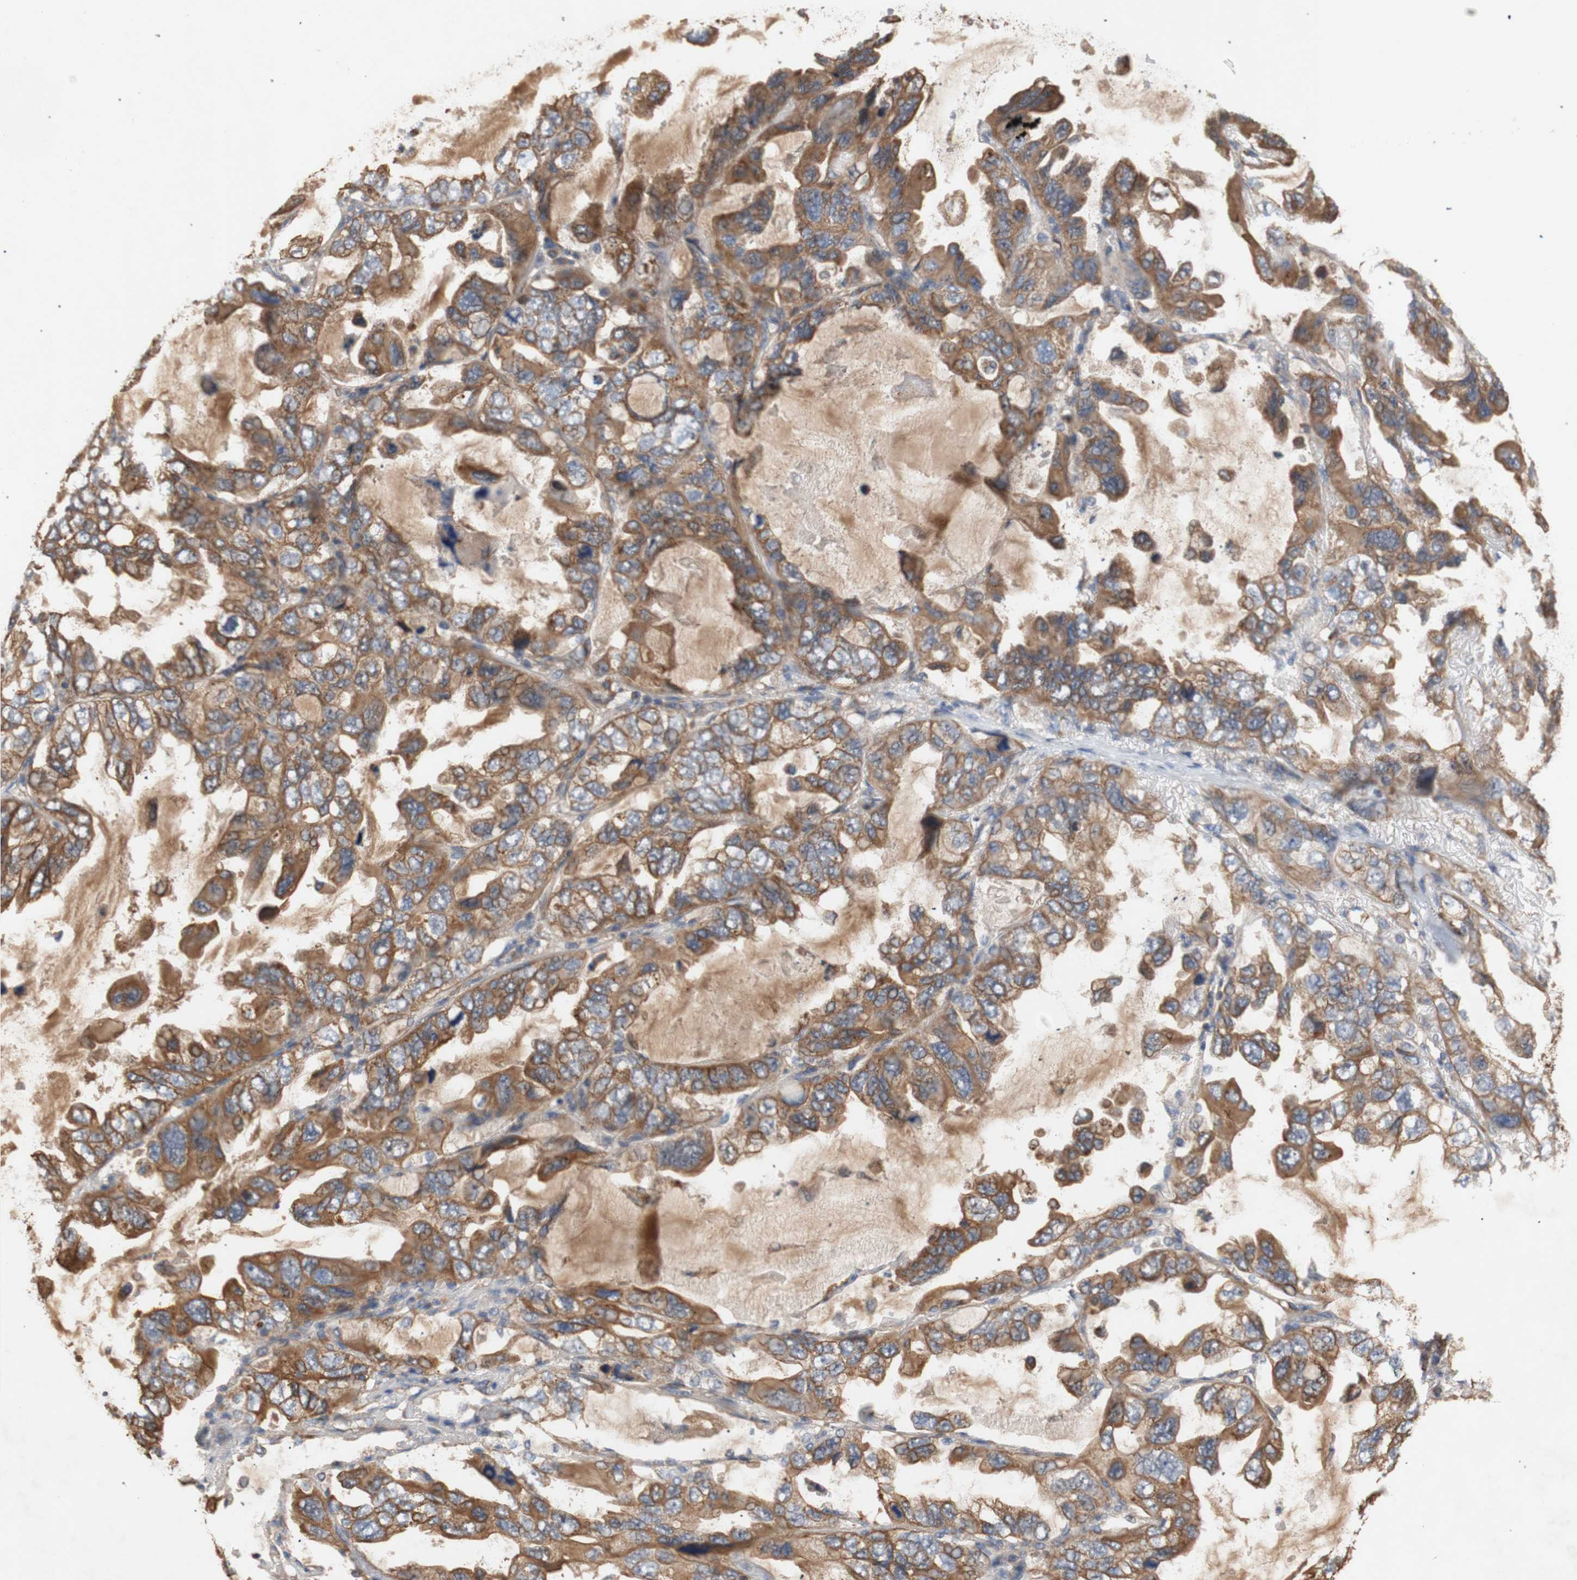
{"staining": {"intensity": "moderate", "quantity": ">75%", "location": "cytoplasmic/membranous"}, "tissue": "lung cancer", "cell_type": "Tumor cells", "image_type": "cancer", "snomed": [{"axis": "morphology", "description": "Squamous cell carcinoma, NOS"}, {"axis": "topography", "description": "Lung"}], "caption": "DAB (3,3'-diaminobenzidine) immunohistochemical staining of human lung cancer (squamous cell carcinoma) reveals moderate cytoplasmic/membranous protein expression in about >75% of tumor cells.", "gene": "PKN1", "patient": {"sex": "female", "age": 73}}